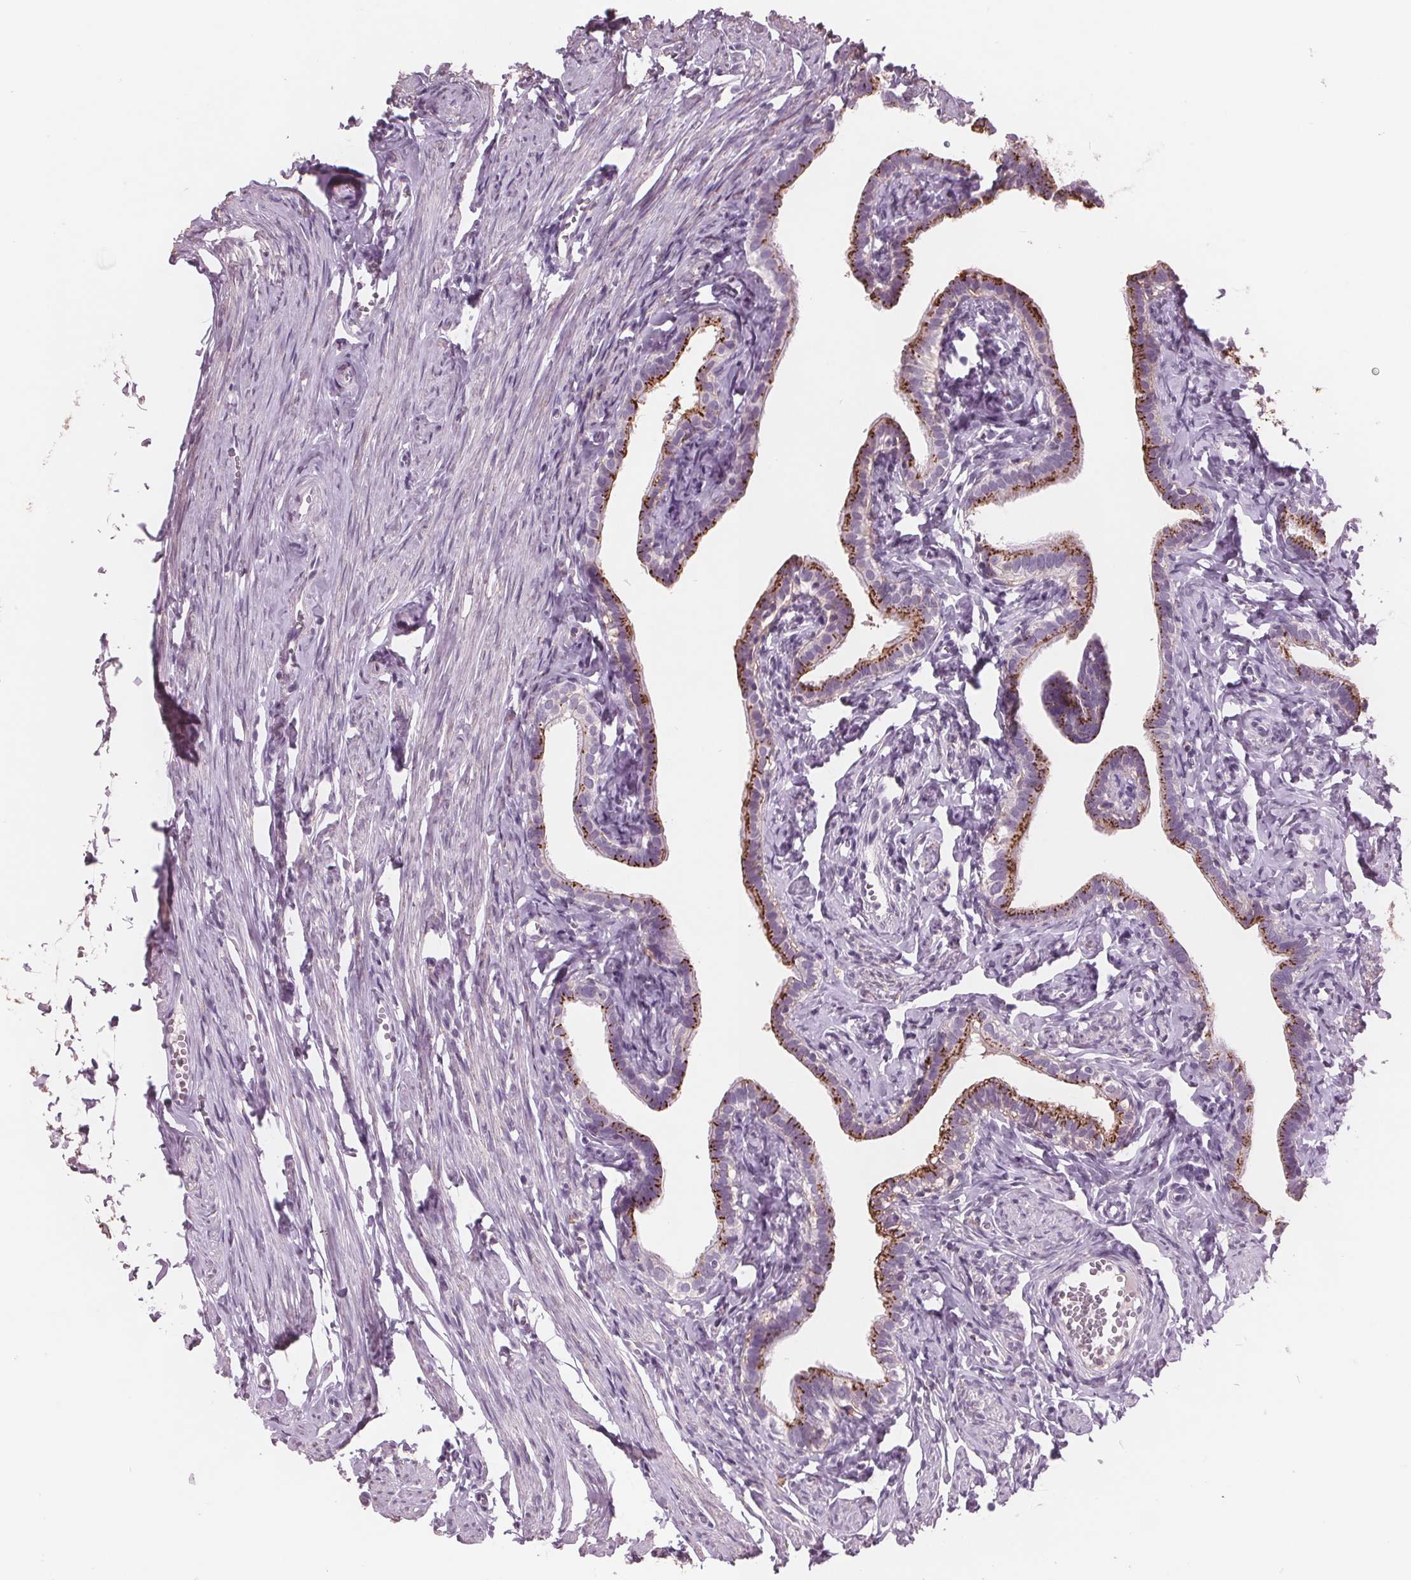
{"staining": {"intensity": "strong", "quantity": "25%-75%", "location": "cytoplasmic/membranous"}, "tissue": "fallopian tube", "cell_type": "Glandular cells", "image_type": "normal", "snomed": [{"axis": "morphology", "description": "Normal tissue, NOS"}, {"axis": "topography", "description": "Fallopian tube"}], "caption": "Immunohistochemistry (IHC) (DAB) staining of unremarkable fallopian tube exhibits strong cytoplasmic/membranous protein positivity in approximately 25%-75% of glandular cells. Immunohistochemistry (IHC) stains the protein of interest in brown and the nuclei are stained blue.", "gene": "PTPN14", "patient": {"sex": "female", "age": 41}}